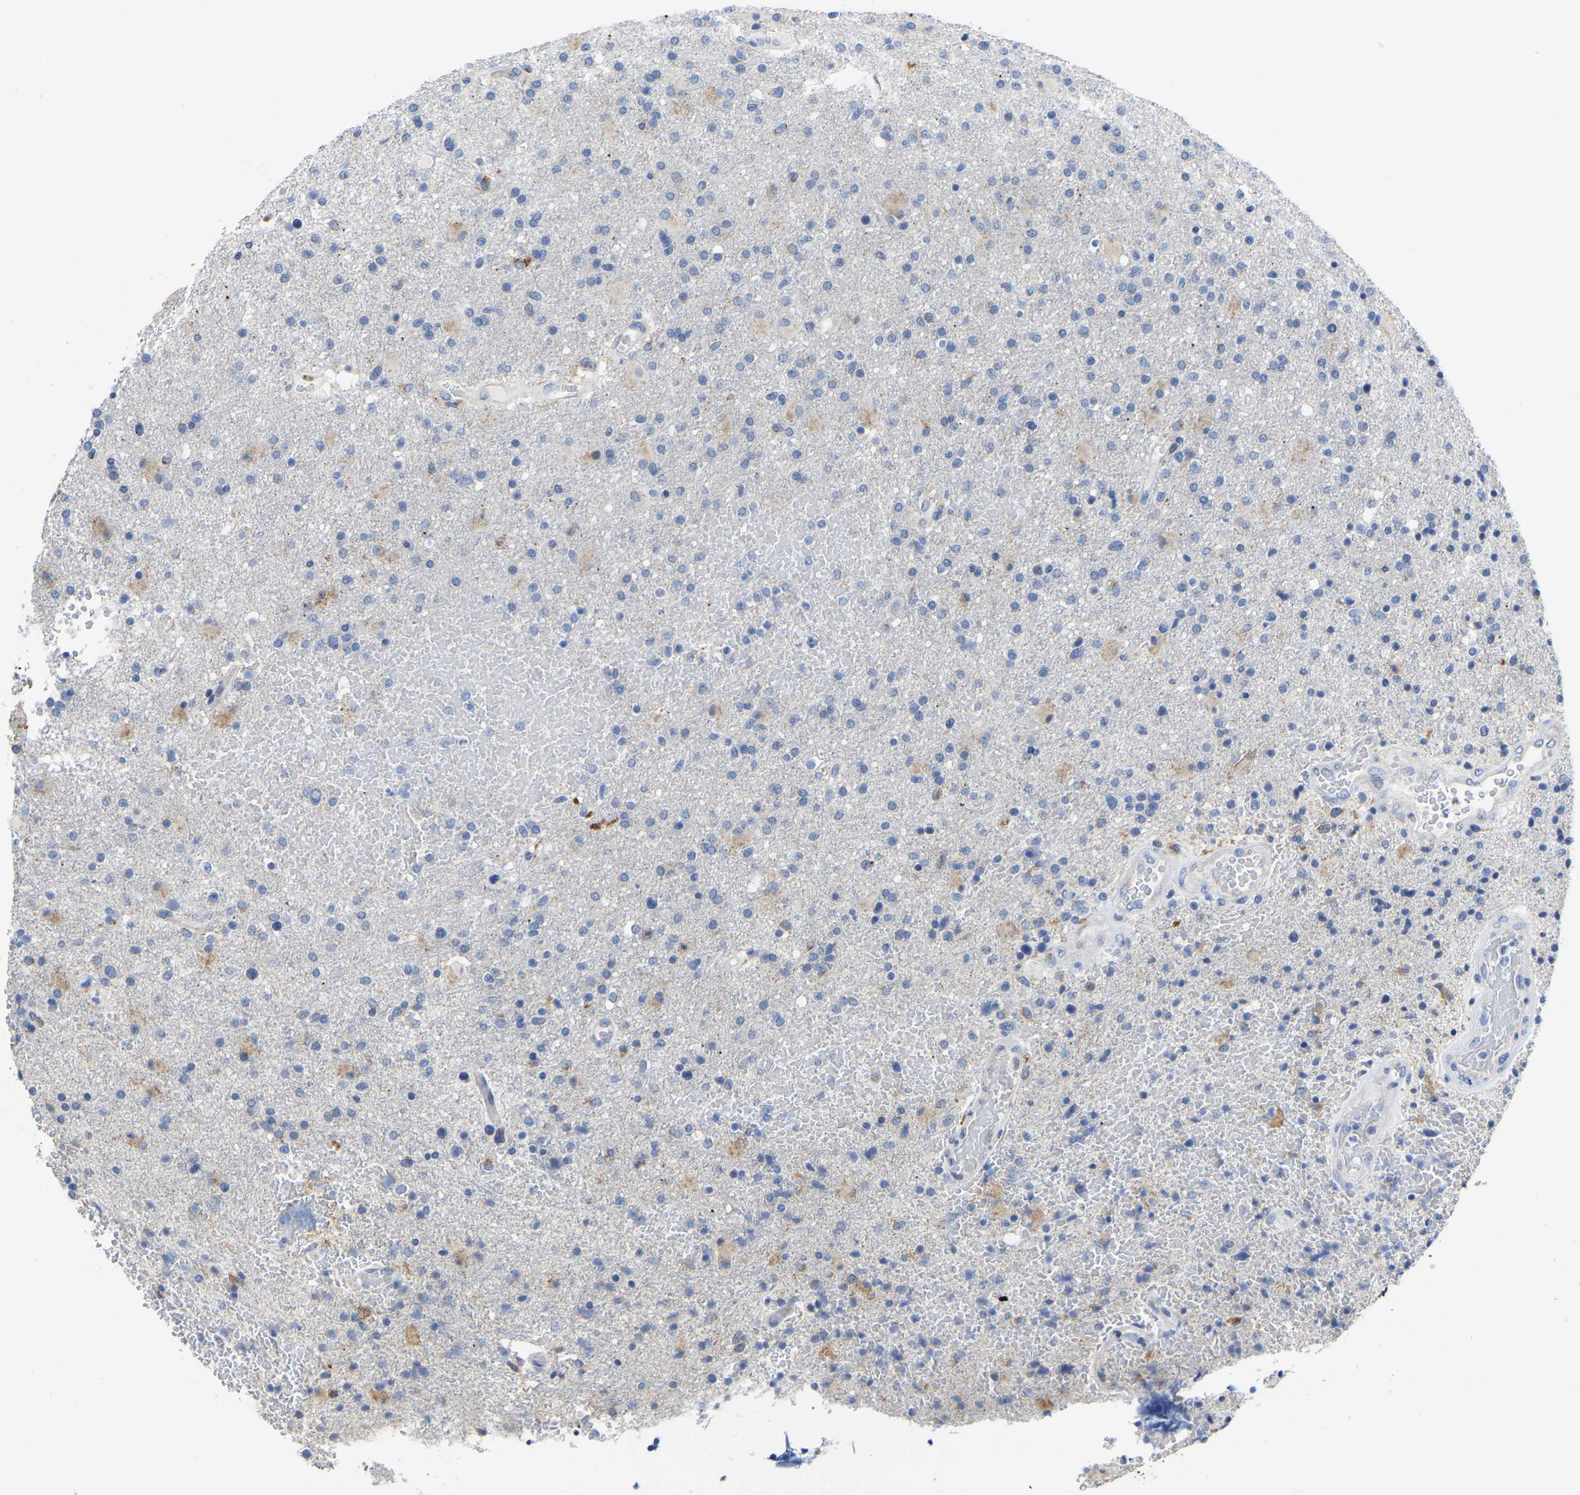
{"staining": {"intensity": "negative", "quantity": "none", "location": "none"}, "tissue": "glioma", "cell_type": "Tumor cells", "image_type": "cancer", "snomed": [{"axis": "morphology", "description": "Glioma, malignant, High grade"}, {"axis": "topography", "description": "Brain"}], "caption": "There is no significant positivity in tumor cells of malignant glioma (high-grade).", "gene": "ETFA", "patient": {"sex": "male", "age": 72}}